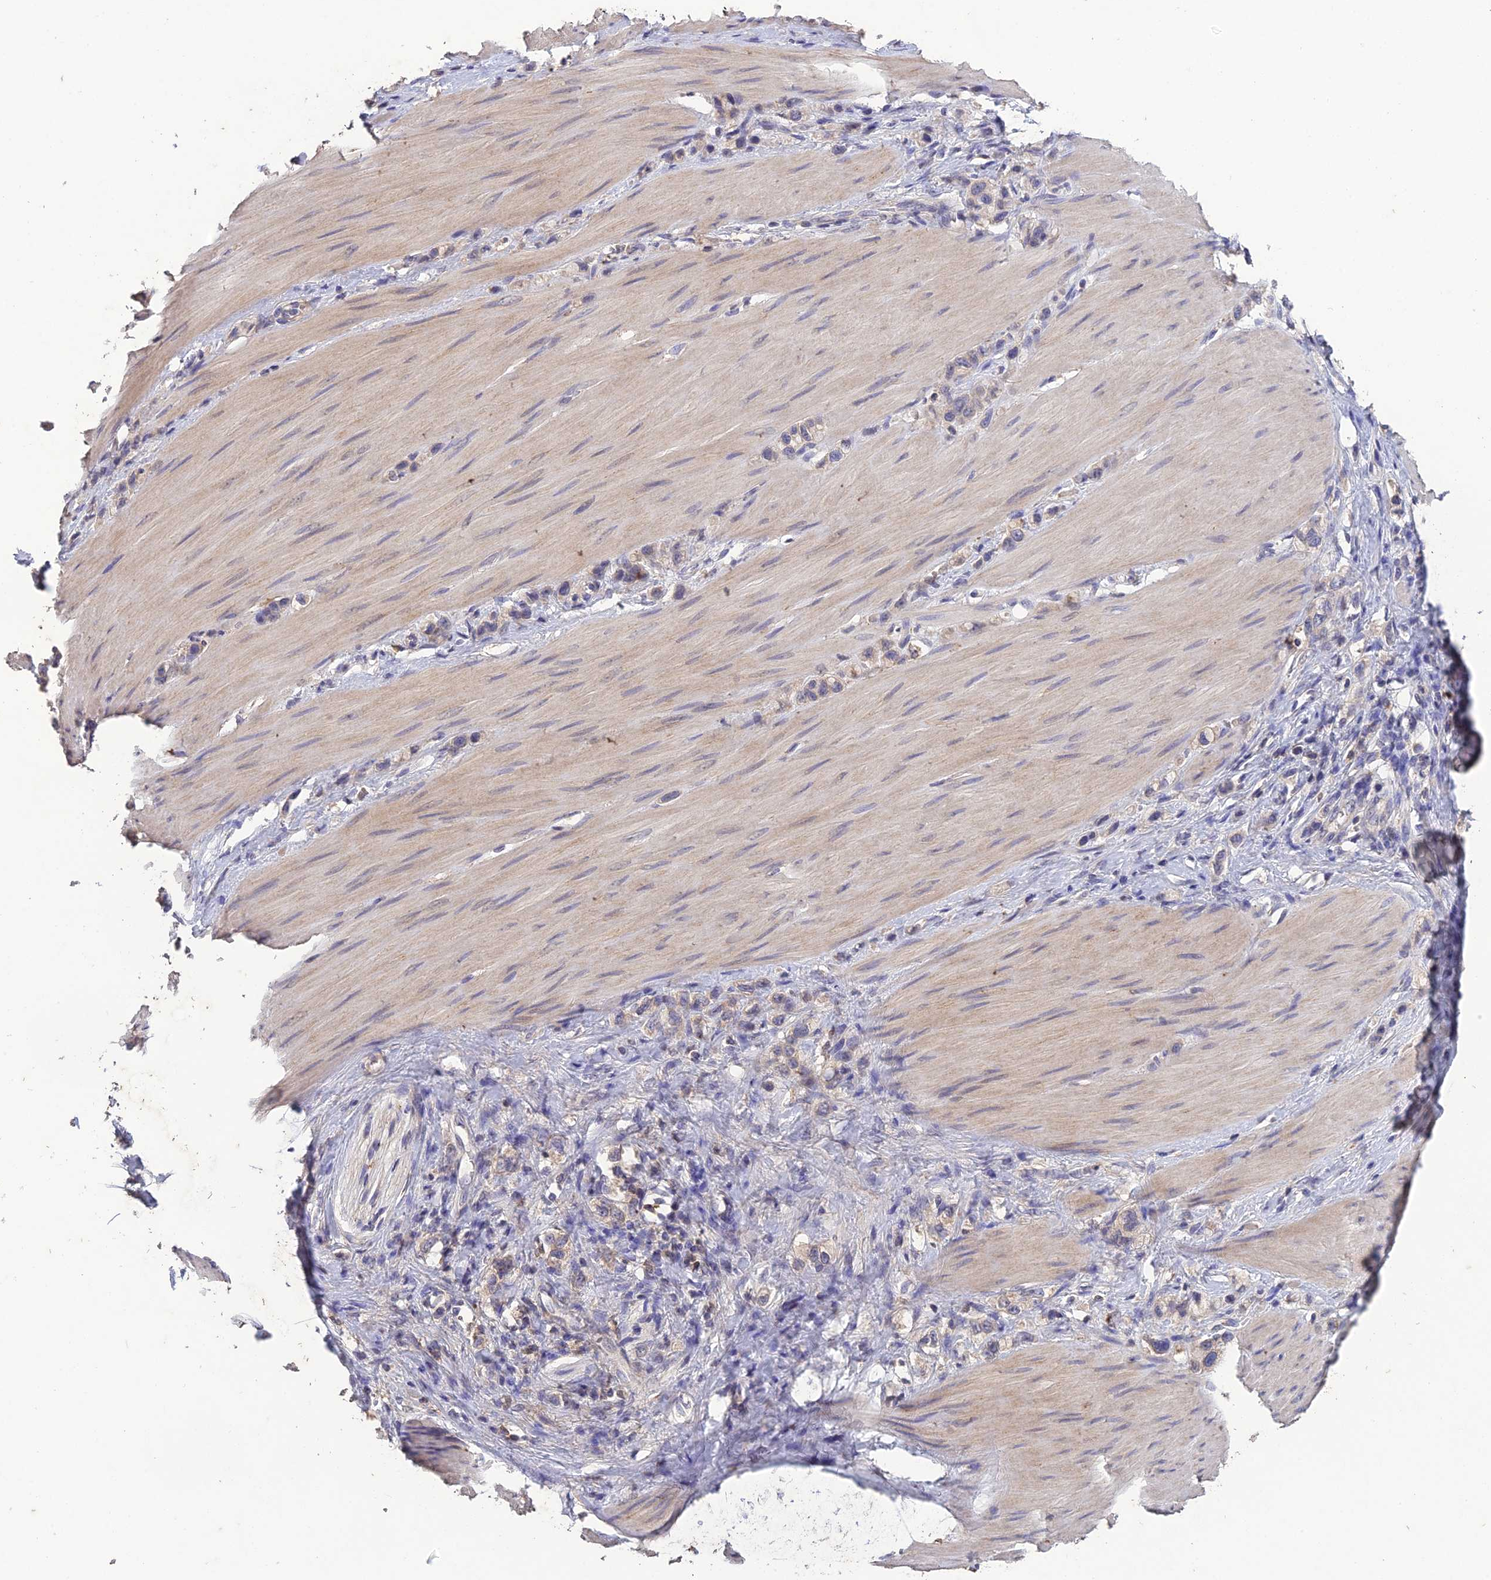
{"staining": {"intensity": "negative", "quantity": "none", "location": "none"}, "tissue": "stomach cancer", "cell_type": "Tumor cells", "image_type": "cancer", "snomed": [{"axis": "morphology", "description": "Adenocarcinoma, NOS"}, {"axis": "topography", "description": "Stomach"}], "caption": "Protein analysis of adenocarcinoma (stomach) demonstrates no significant positivity in tumor cells. (Stains: DAB immunohistochemistry with hematoxylin counter stain, Microscopy: brightfield microscopy at high magnification).", "gene": "SLC39A13", "patient": {"sex": "female", "age": 65}}